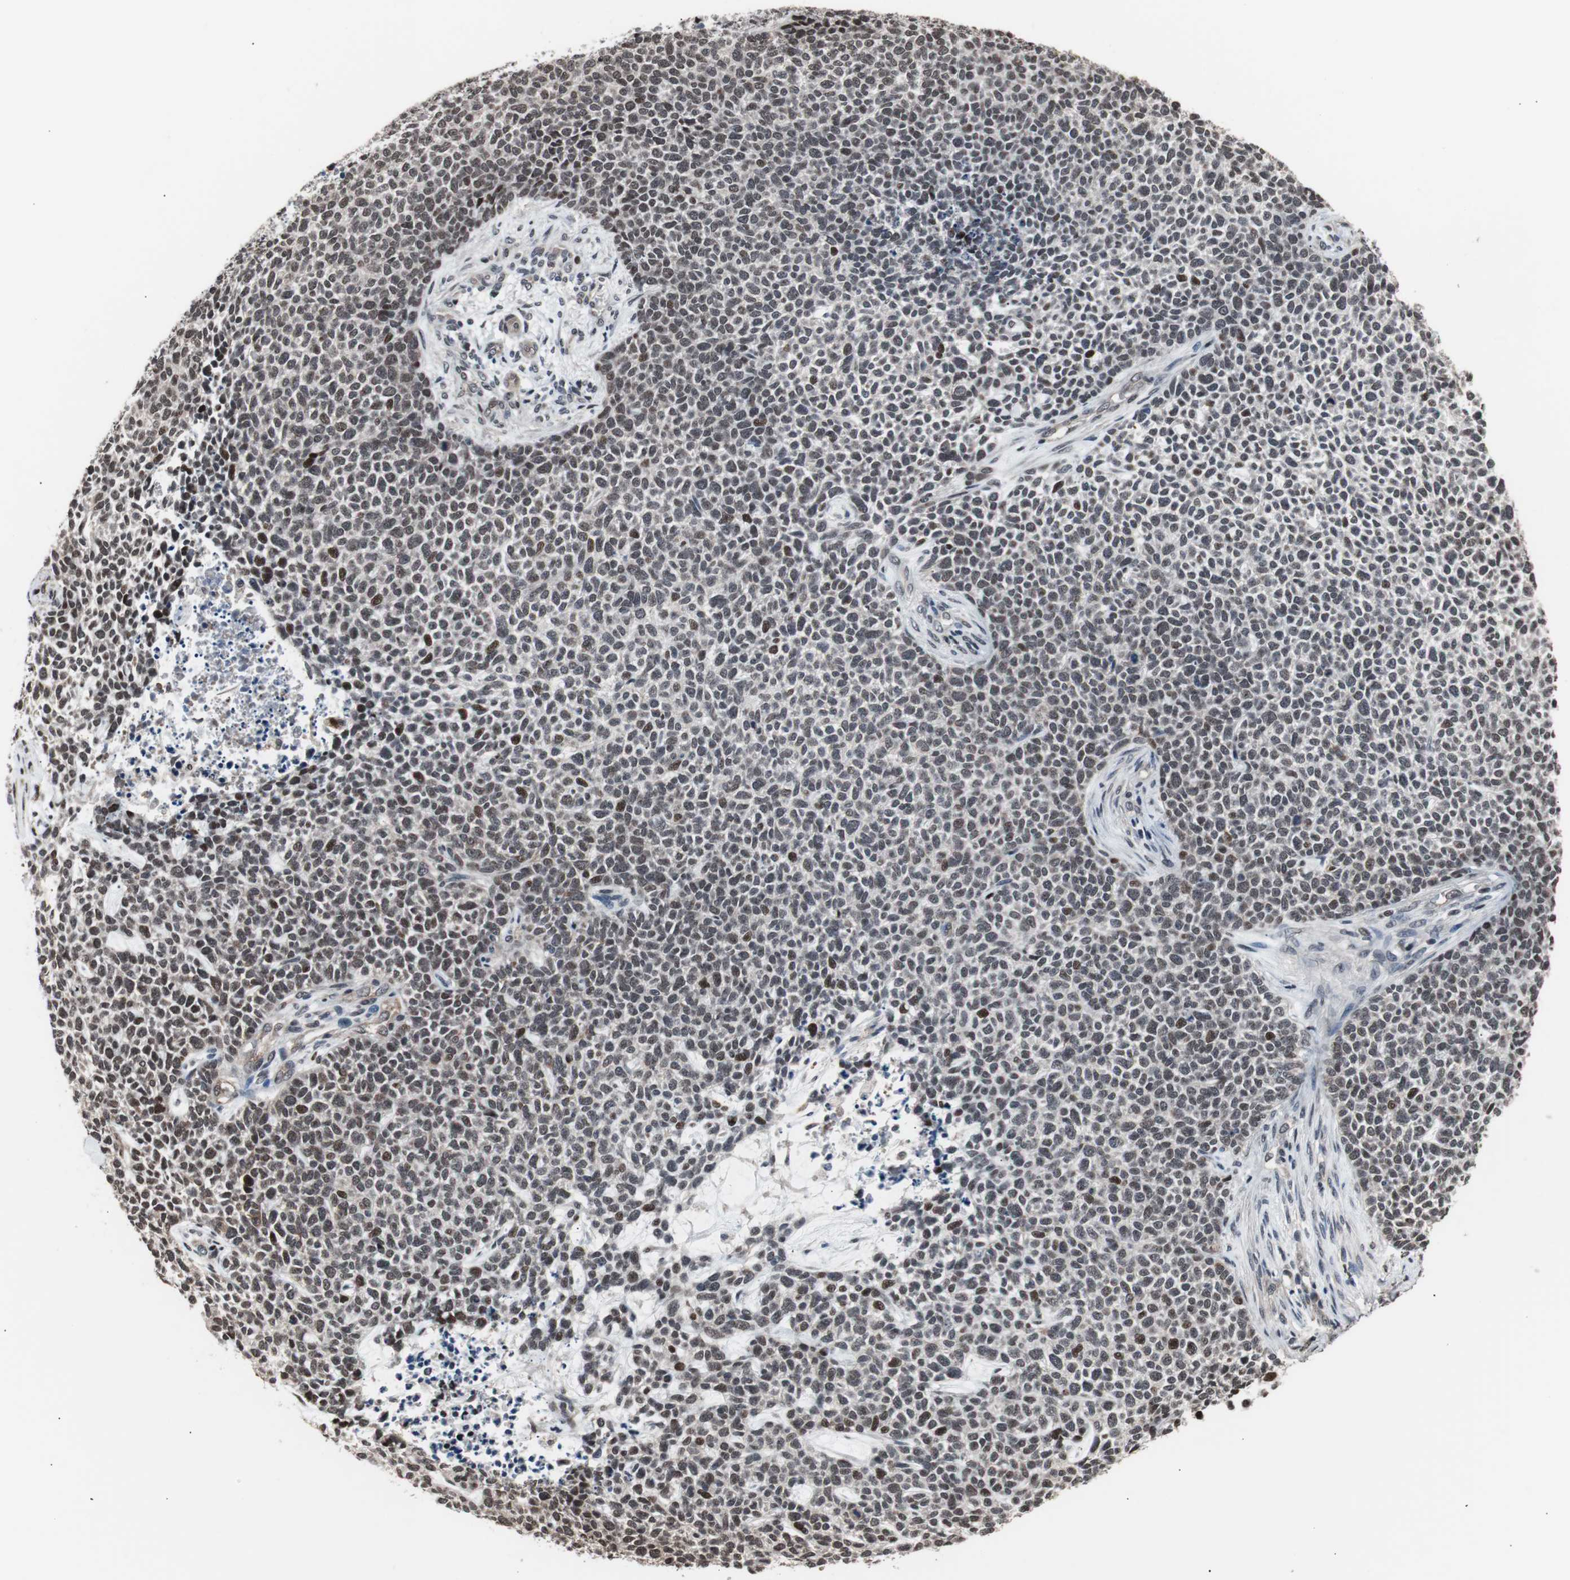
{"staining": {"intensity": "moderate", "quantity": "25%-75%", "location": "nuclear"}, "tissue": "skin cancer", "cell_type": "Tumor cells", "image_type": "cancer", "snomed": [{"axis": "morphology", "description": "Basal cell carcinoma"}, {"axis": "topography", "description": "Skin"}], "caption": "An immunohistochemistry micrograph of tumor tissue is shown. Protein staining in brown labels moderate nuclear positivity in skin cancer (basal cell carcinoma) within tumor cells. (DAB IHC with brightfield microscopy, high magnification).", "gene": "POGZ", "patient": {"sex": "female", "age": 84}}